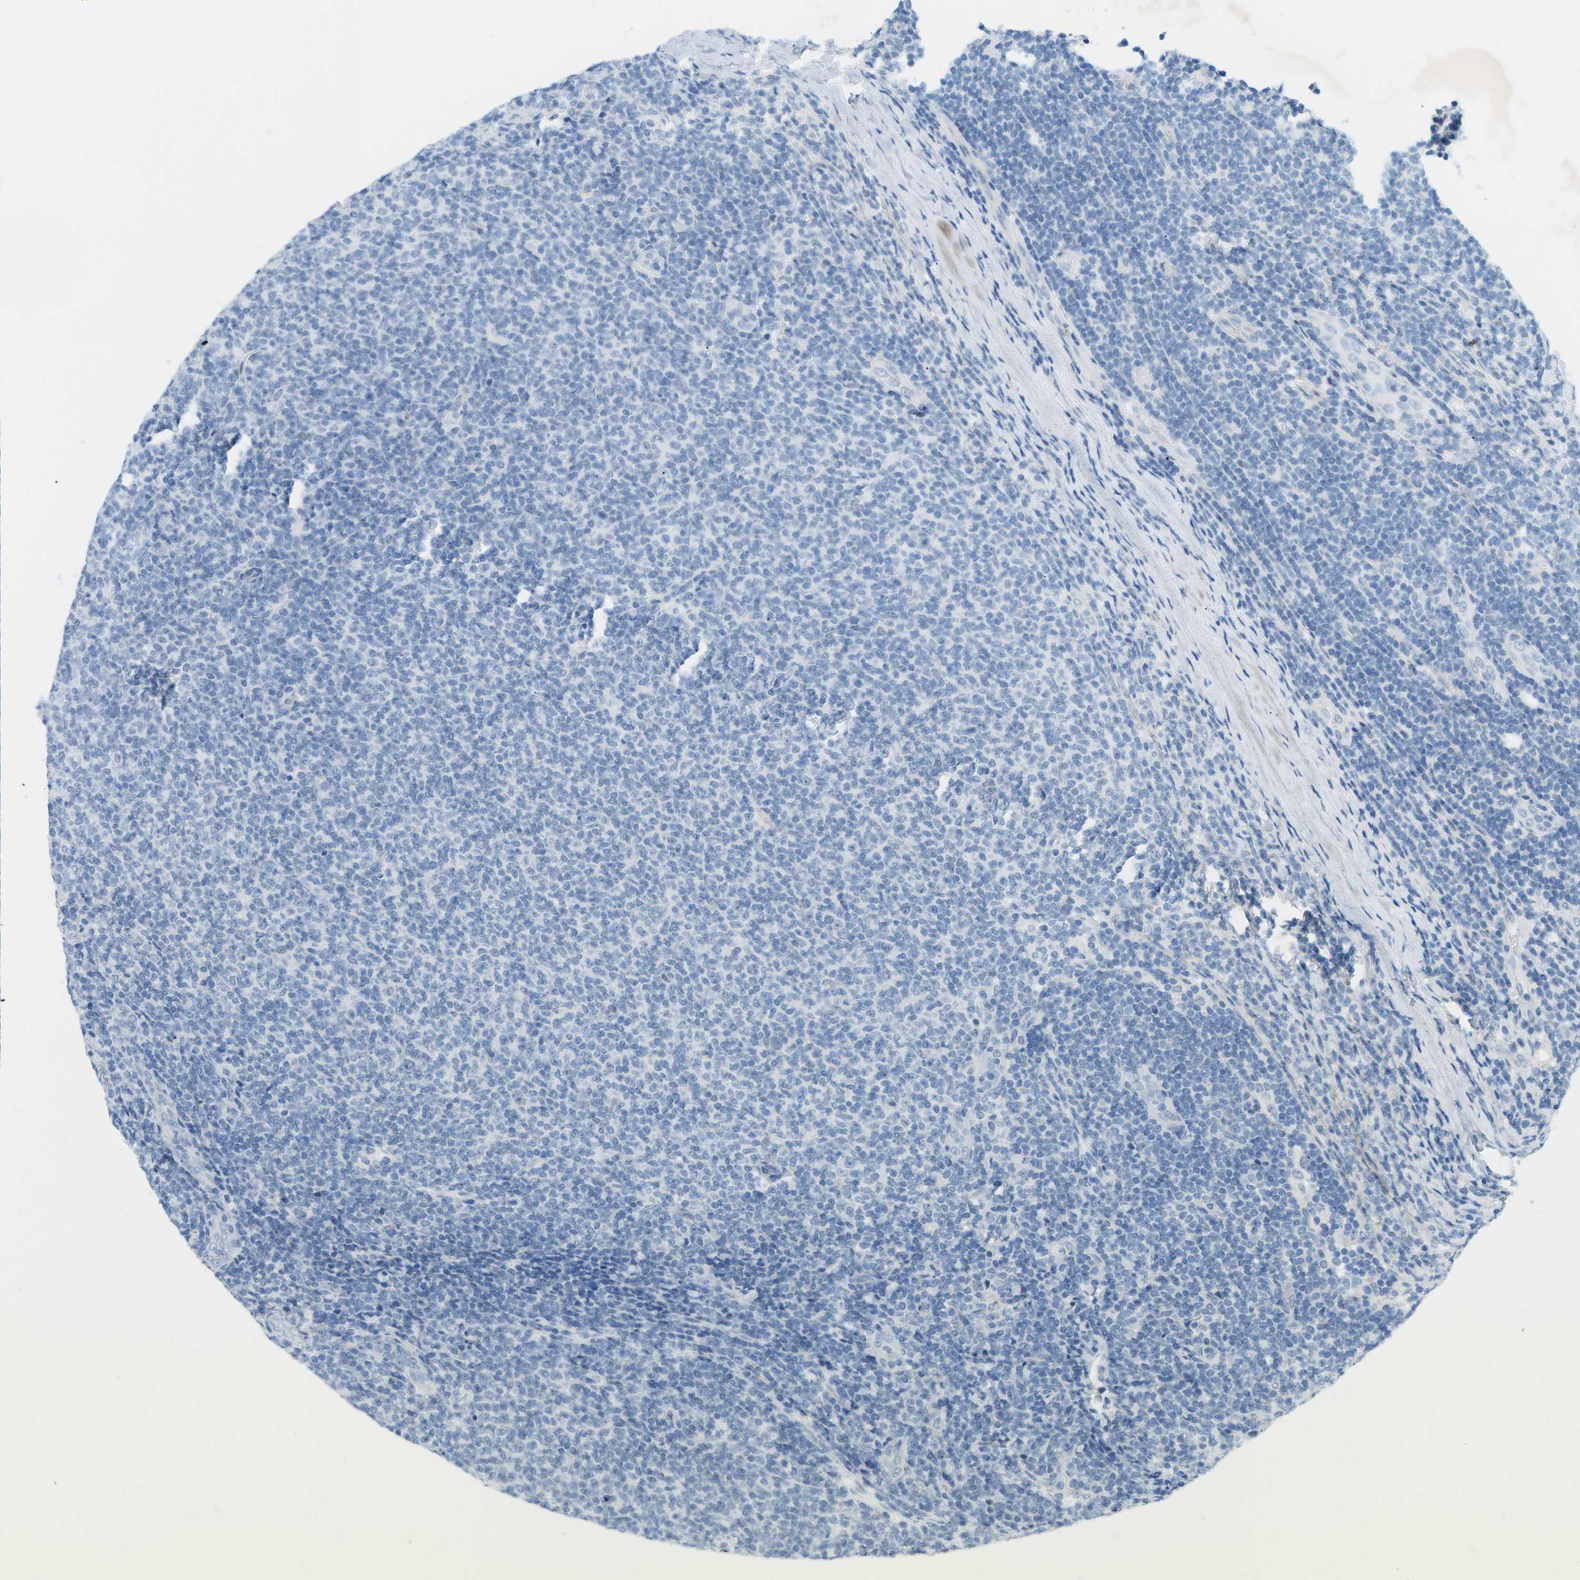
{"staining": {"intensity": "negative", "quantity": "none", "location": "none"}, "tissue": "lymphoma", "cell_type": "Tumor cells", "image_type": "cancer", "snomed": [{"axis": "morphology", "description": "Malignant lymphoma, non-Hodgkin's type, Low grade"}, {"axis": "topography", "description": "Lymph node"}], "caption": "The photomicrograph exhibits no significant staining in tumor cells of malignant lymphoma, non-Hodgkin's type (low-grade).", "gene": "HLTF", "patient": {"sex": "male", "age": 66}}